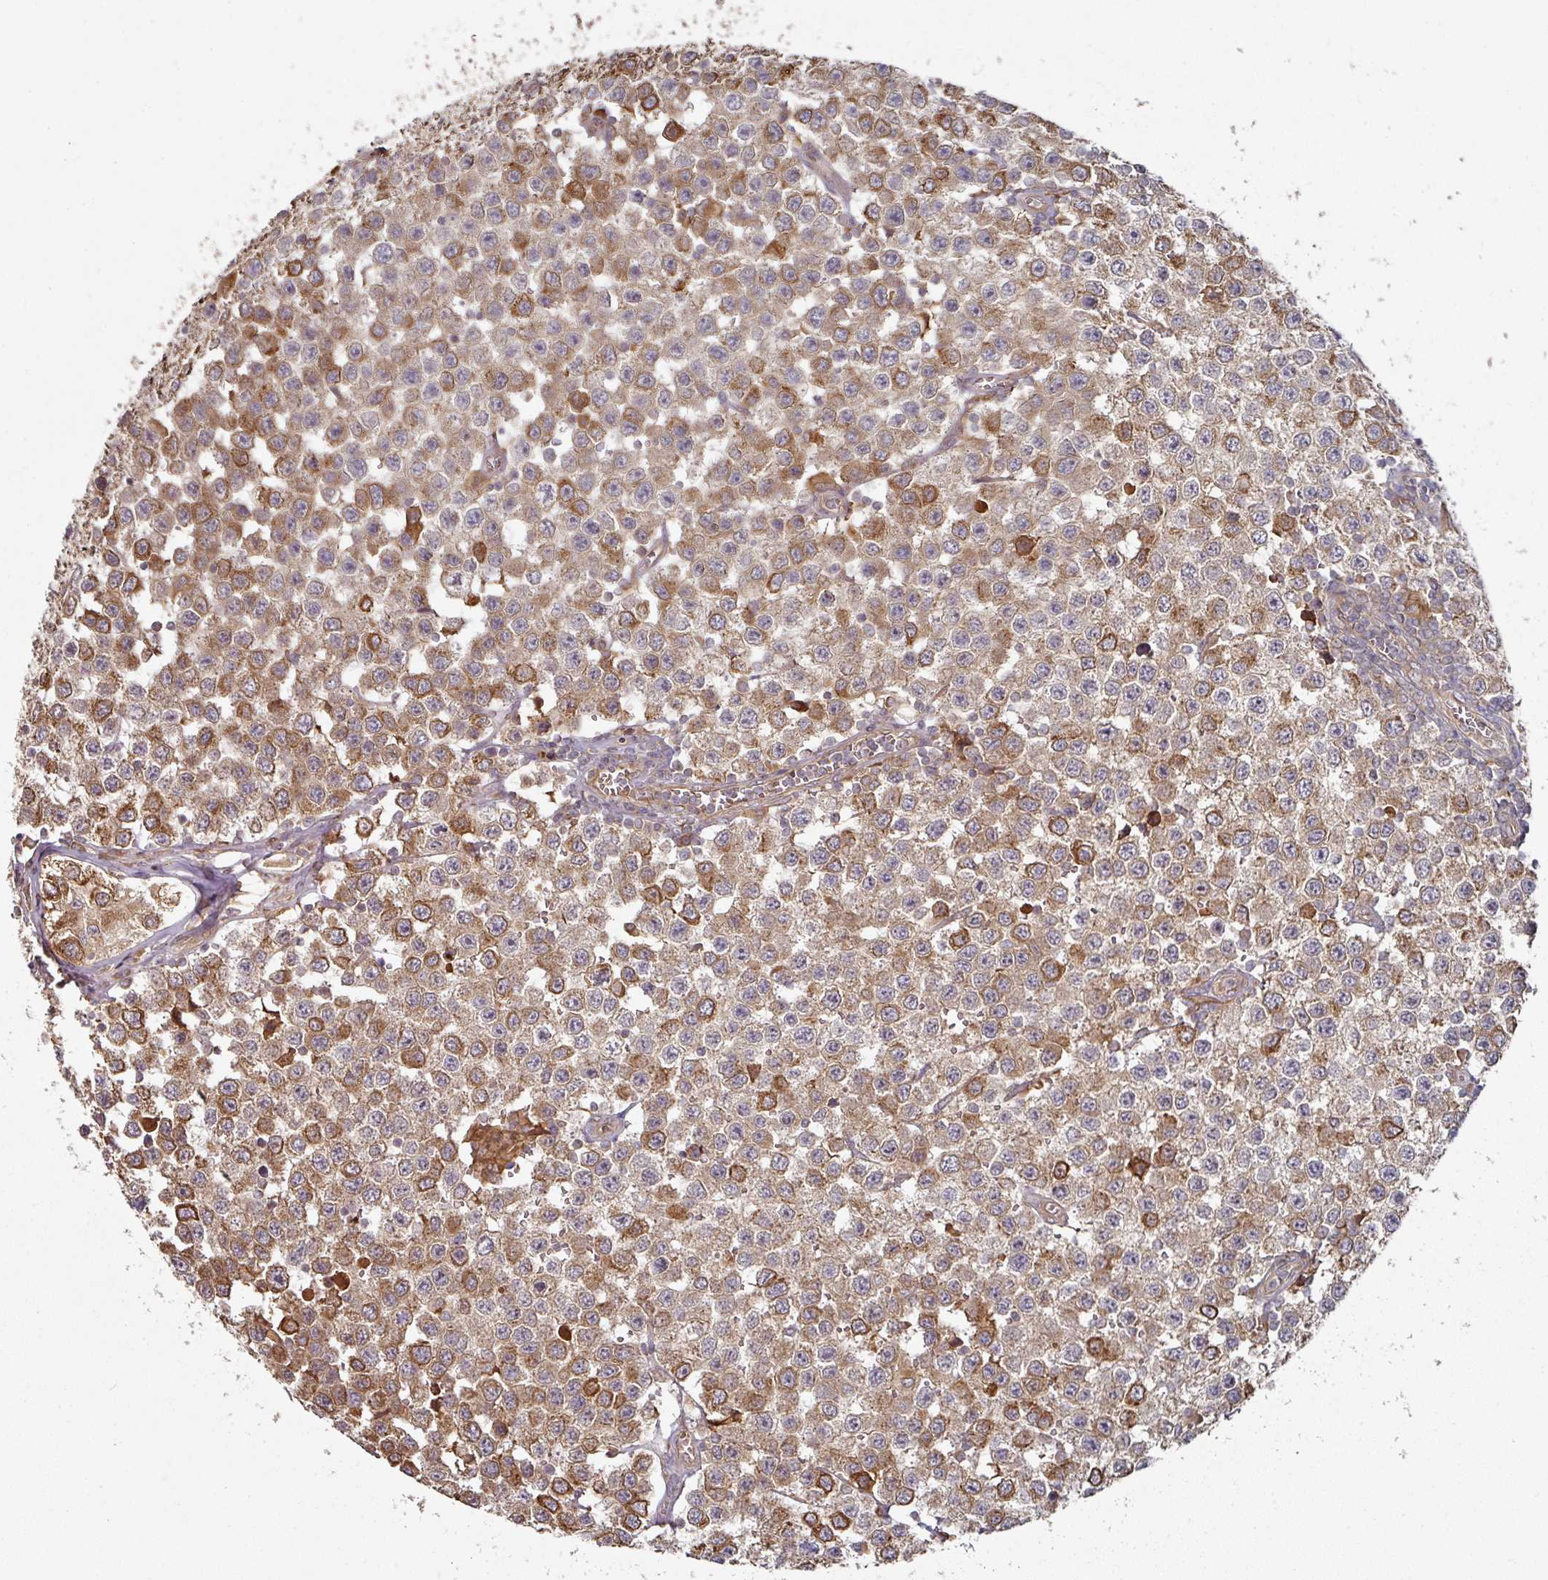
{"staining": {"intensity": "moderate", "quantity": "25%-75%", "location": "cytoplasmic/membranous"}, "tissue": "testis cancer", "cell_type": "Tumor cells", "image_type": "cancer", "snomed": [{"axis": "morphology", "description": "Seminoma, NOS"}, {"axis": "topography", "description": "Testis"}], "caption": "Seminoma (testis) stained with a brown dye displays moderate cytoplasmic/membranous positive expression in approximately 25%-75% of tumor cells.", "gene": "CEP95", "patient": {"sex": "male", "age": 34}}